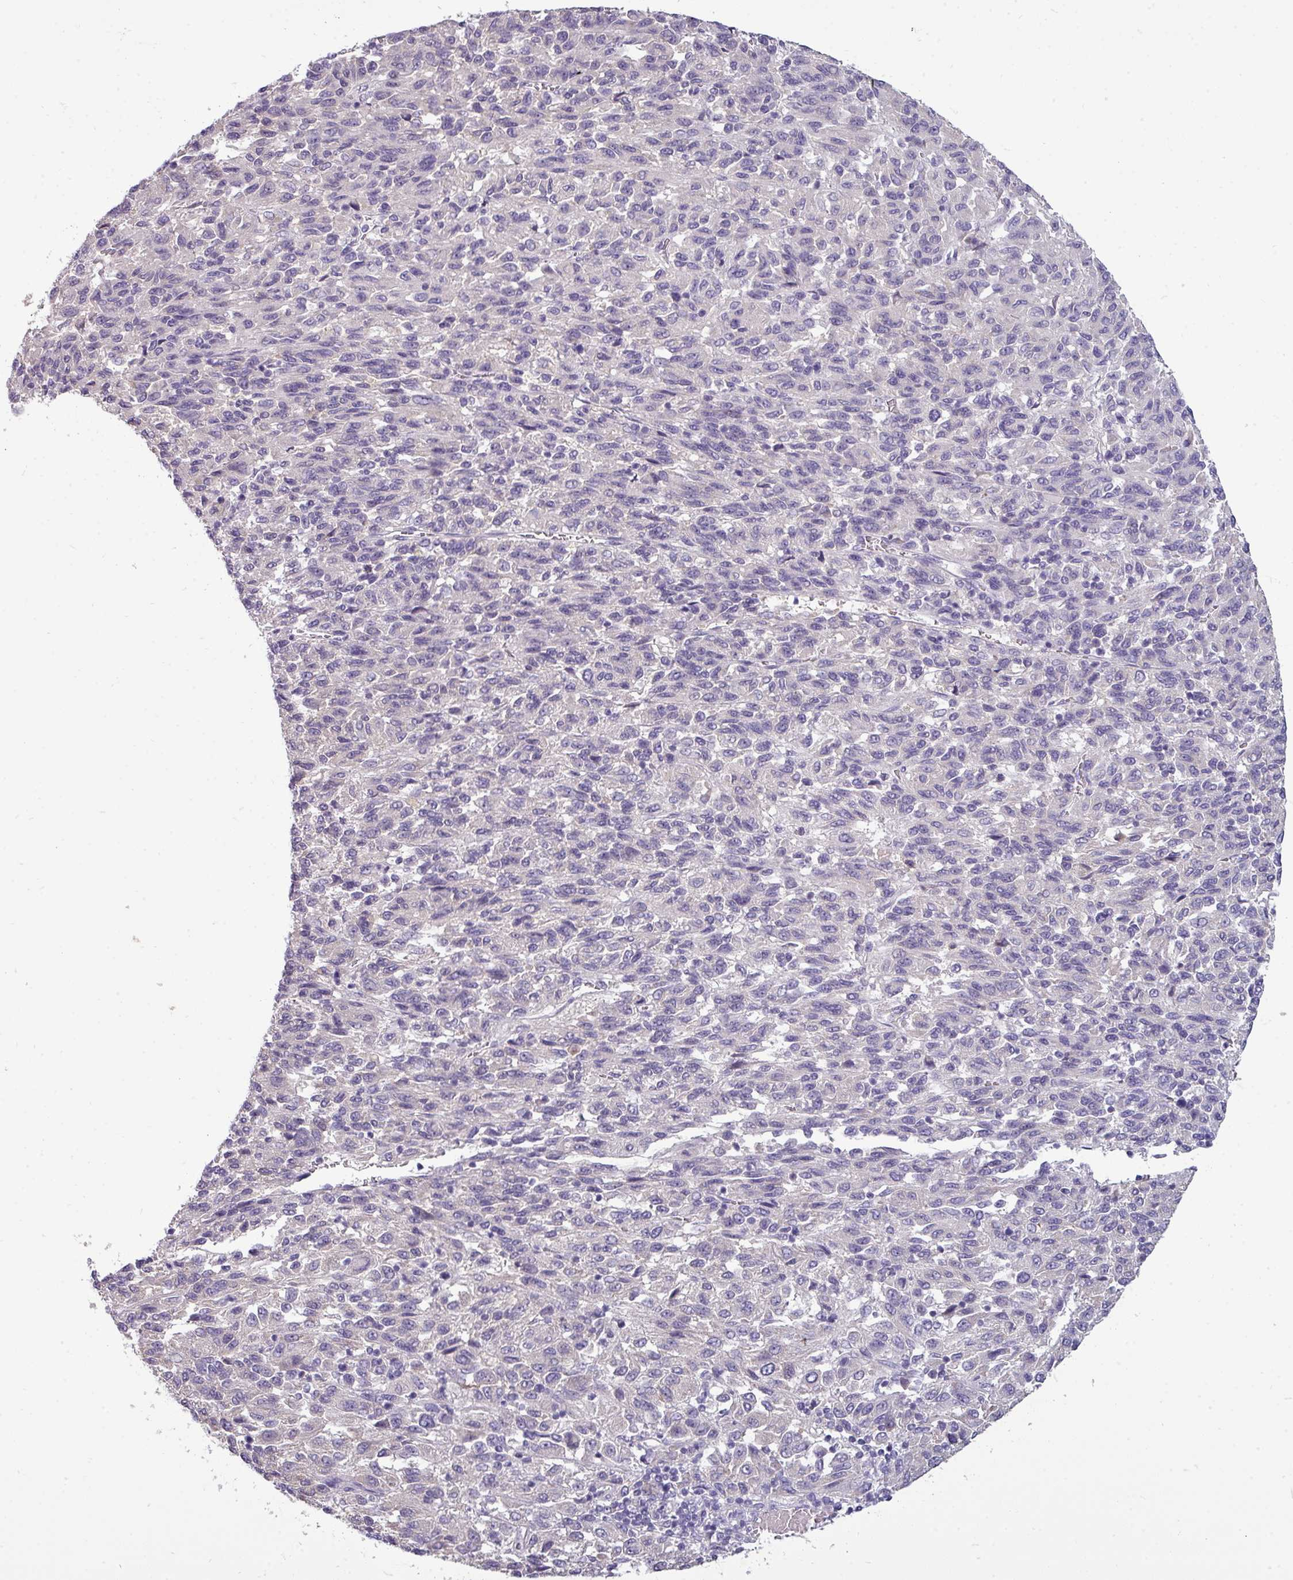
{"staining": {"intensity": "negative", "quantity": "none", "location": "none"}, "tissue": "melanoma", "cell_type": "Tumor cells", "image_type": "cancer", "snomed": [{"axis": "morphology", "description": "Malignant melanoma, Metastatic site"}, {"axis": "topography", "description": "Lung"}], "caption": "This is a photomicrograph of immunohistochemistry staining of malignant melanoma (metastatic site), which shows no positivity in tumor cells.", "gene": "DNAAF9", "patient": {"sex": "male", "age": 64}}